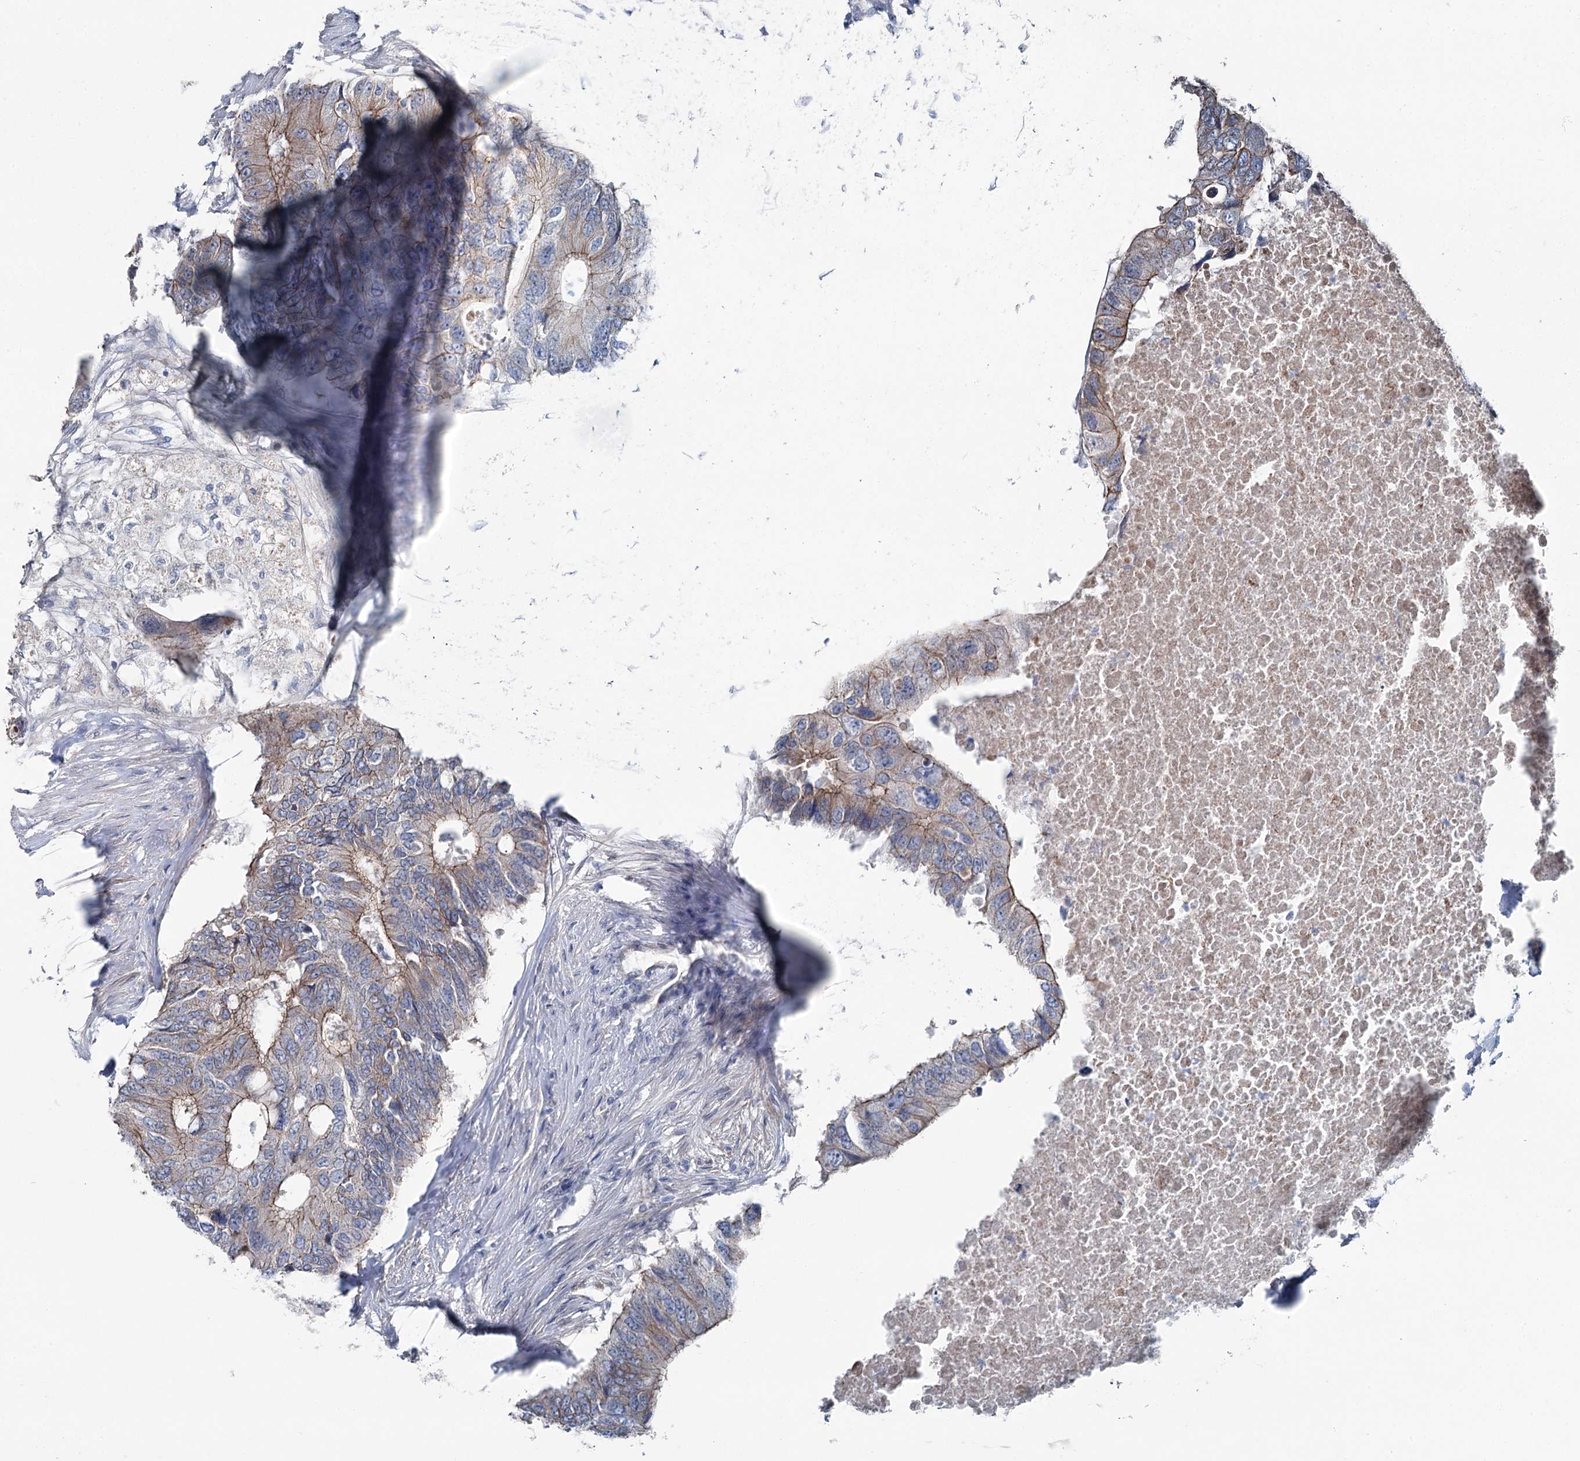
{"staining": {"intensity": "moderate", "quantity": "25%-75%", "location": "cytoplasmic/membranous"}, "tissue": "colorectal cancer", "cell_type": "Tumor cells", "image_type": "cancer", "snomed": [{"axis": "morphology", "description": "Adenocarcinoma, NOS"}, {"axis": "topography", "description": "Colon"}], "caption": "Moderate cytoplasmic/membranous staining for a protein is seen in approximately 25%-75% of tumor cells of colorectal cancer (adenocarcinoma) using immunohistochemistry.", "gene": "FAM120B", "patient": {"sex": "male", "age": 71}}